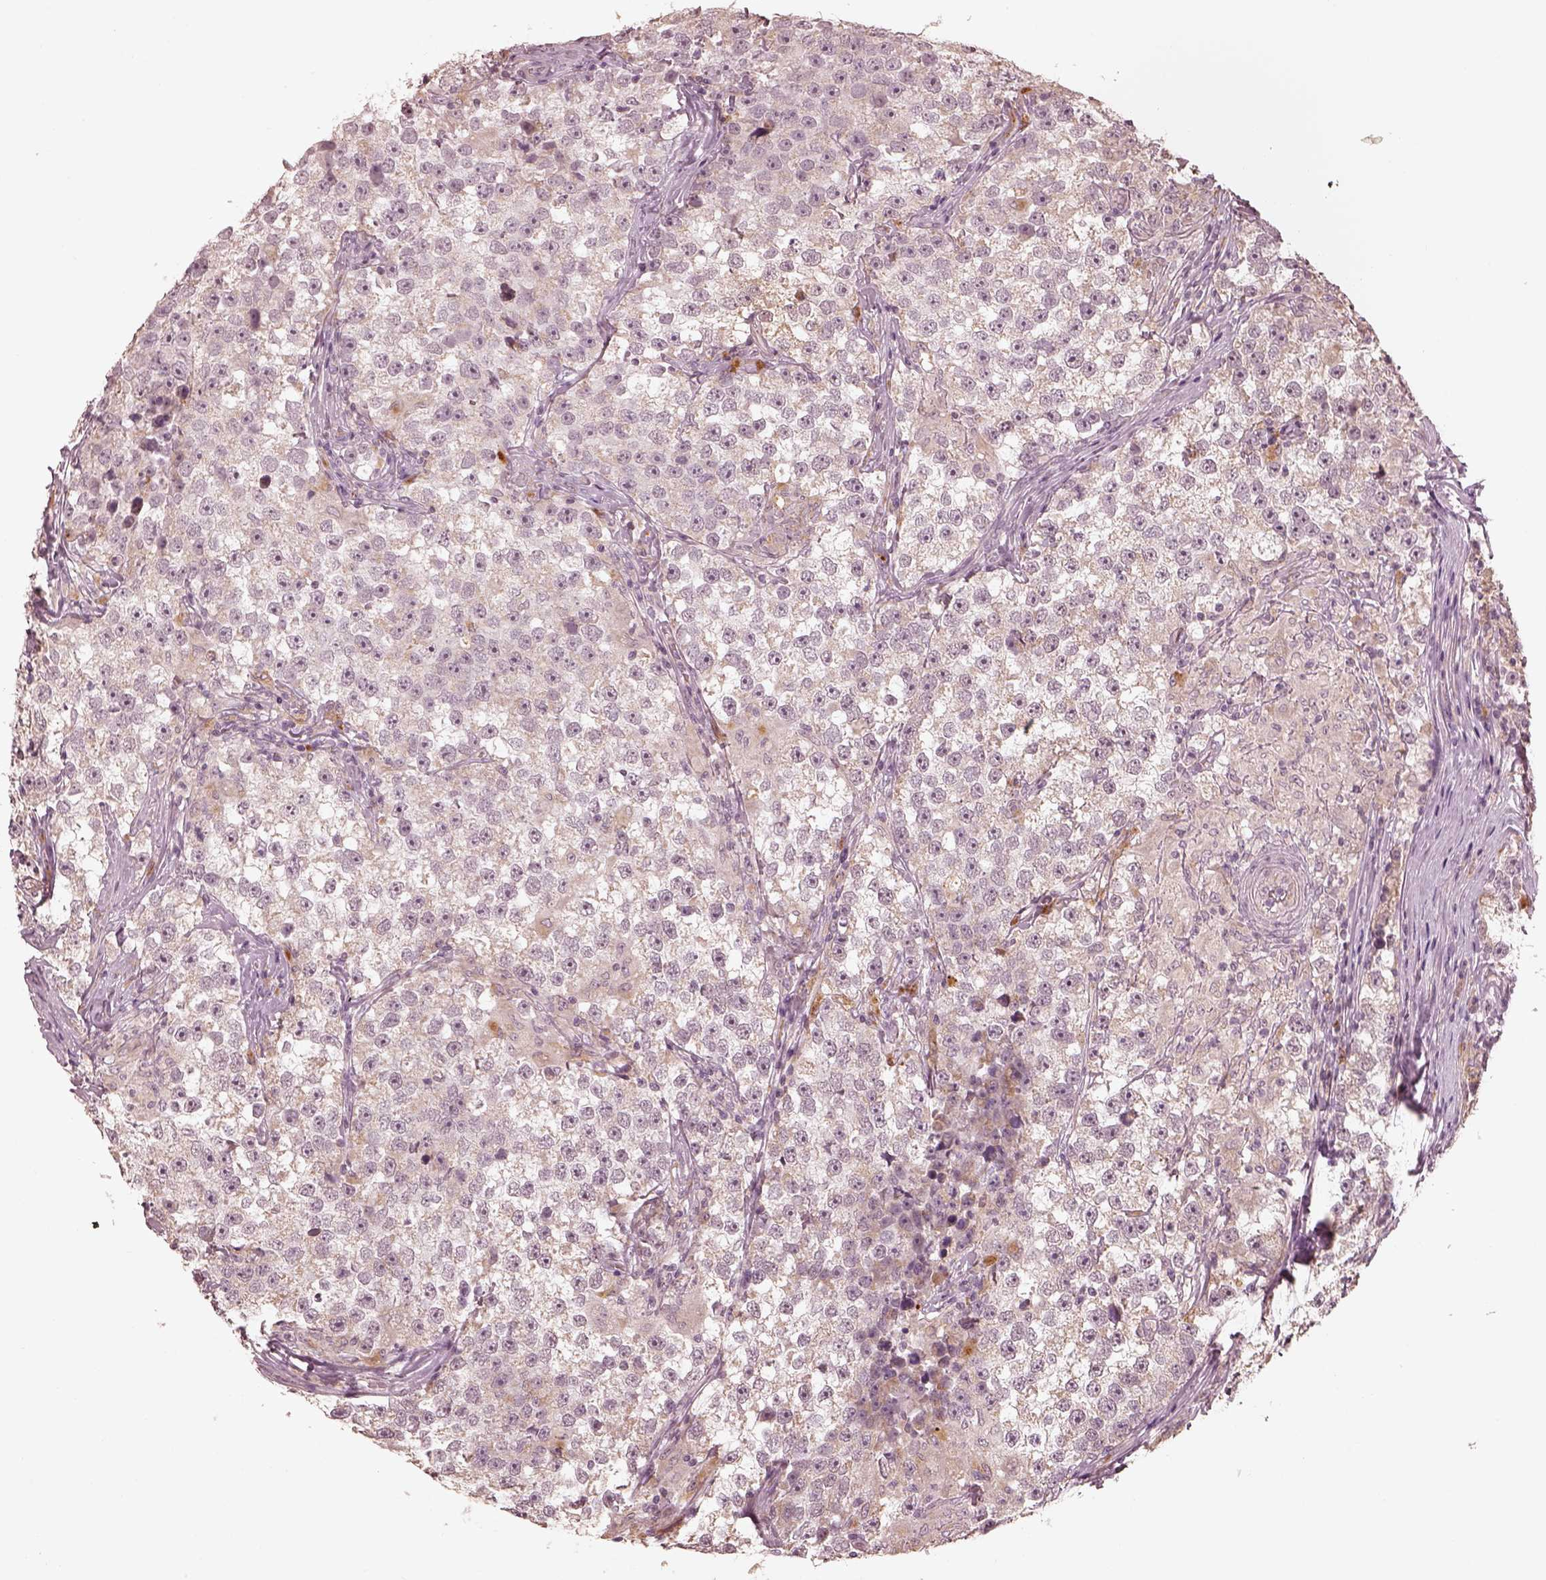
{"staining": {"intensity": "weak", "quantity": "<25%", "location": "cytoplasmic/membranous"}, "tissue": "testis cancer", "cell_type": "Tumor cells", "image_type": "cancer", "snomed": [{"axis": "morphology", "description": "Seminoma, NOS"}, {"axis": "topography", "description": "Testis"}], "caption": "Tumor cells show no significant staining in seminoma (testis).", "gene": "SLC25A46", "patient": {"sex": "male", "age": 46}}